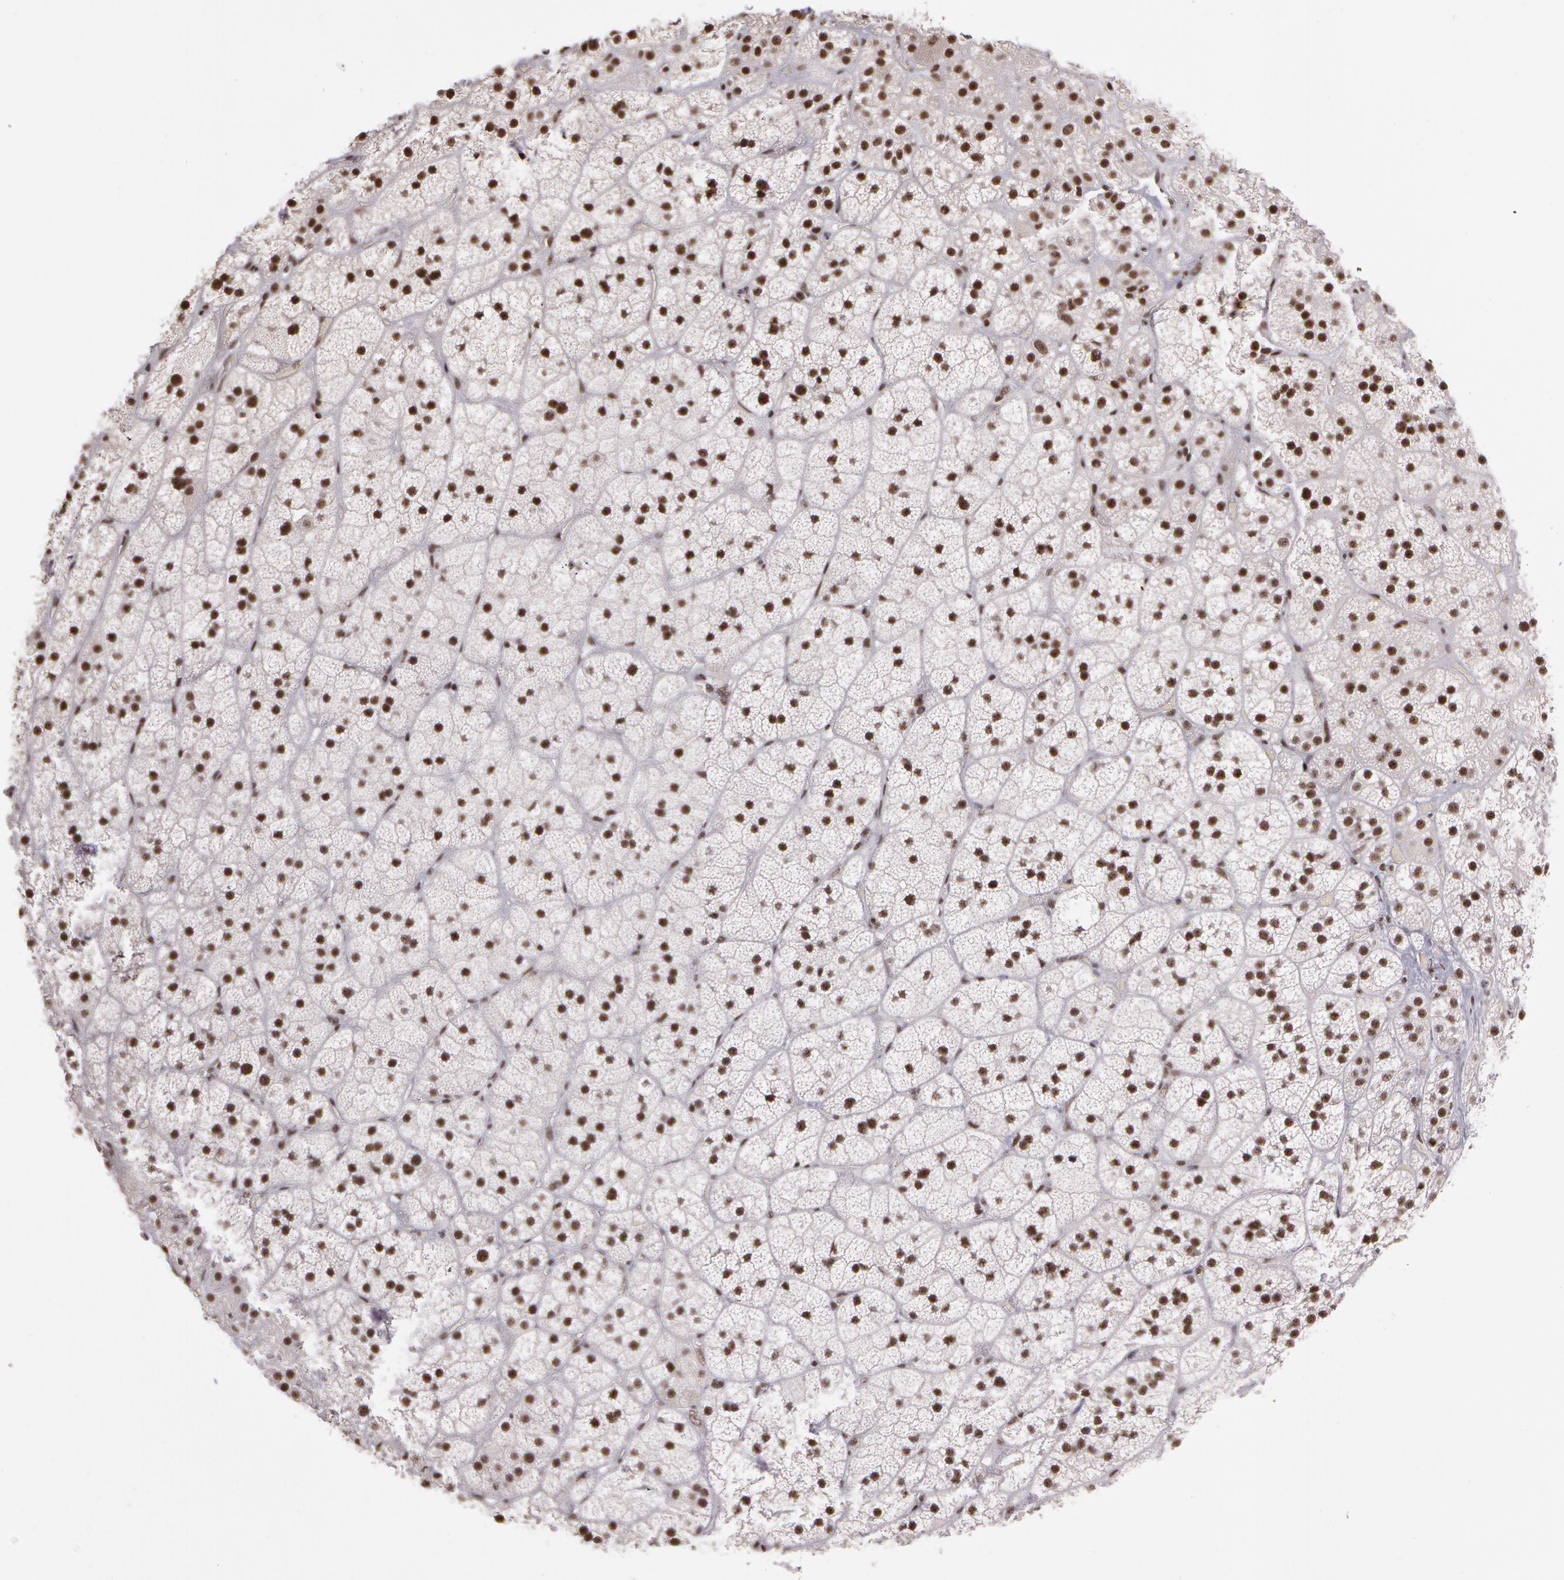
{"staining": {"intensity": "strong", "quantity": ">75%", "location": "nuclear"}, "tissue": "adrenal gland", "cell_type": "Glandular cells", "image_type": "normal", "snomed": [{"axis": "morphology", "description": "Normal tissue, NOS"}, {"axis": "topography", "description": "Adrenal gland"}], "caption": "The photomicrograph demonstrates staining of normal adrenal gland, revealing strong nuclear protein expression (brown color) within glandular cells.", "gene": "PNN", "patient": {"sex": "male", "age": 57}}